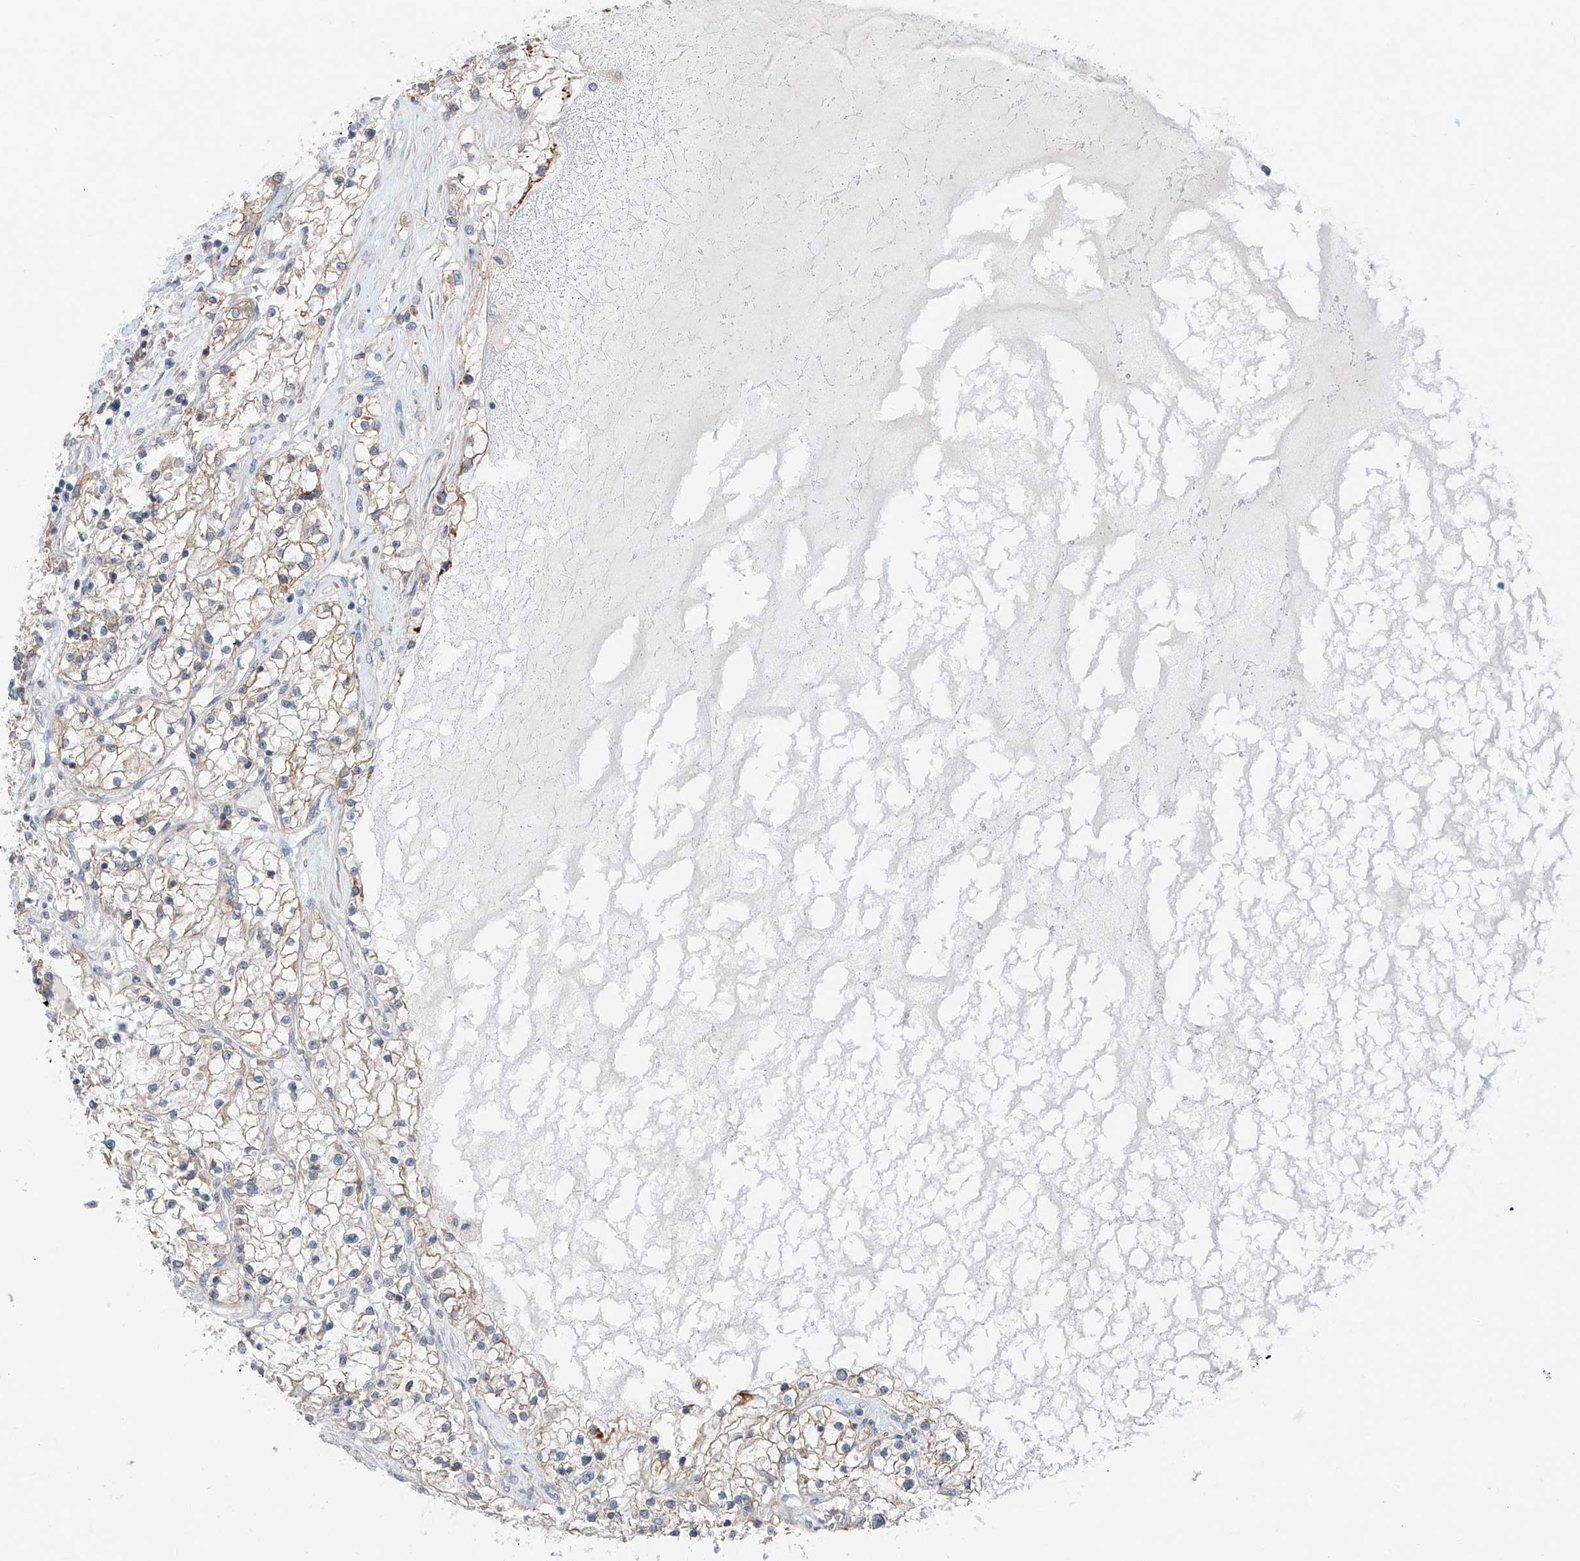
{"staining": {"intensity": "weak", "quantity": "25%-75%", "location": "cytoplasmic/membranous"}, "tissue": "renal cancer", "cell_type": "Tumor cells", "image_type": "cancer", "snomed": [{"axis": "morphology", "description": "Normal tissue, NOS"}, {"axis": "morphology", "description": "Adenocarcinoma, NOS"}, {"axis": "topography", "description": "Kidney"}], "caption": "Immunohistochemical staining of renal adenocarcinoma displays low levels of weak cytoplasmic/membranous staining in approximately 25%-75% of tumor cells. The protein is stained brown, and the nuclei are stained in blue (DAB IHC with brightfield microscopy, high magnification).", "gene": "KCNK10", "patient": {"sex": "male", "age": 68}}